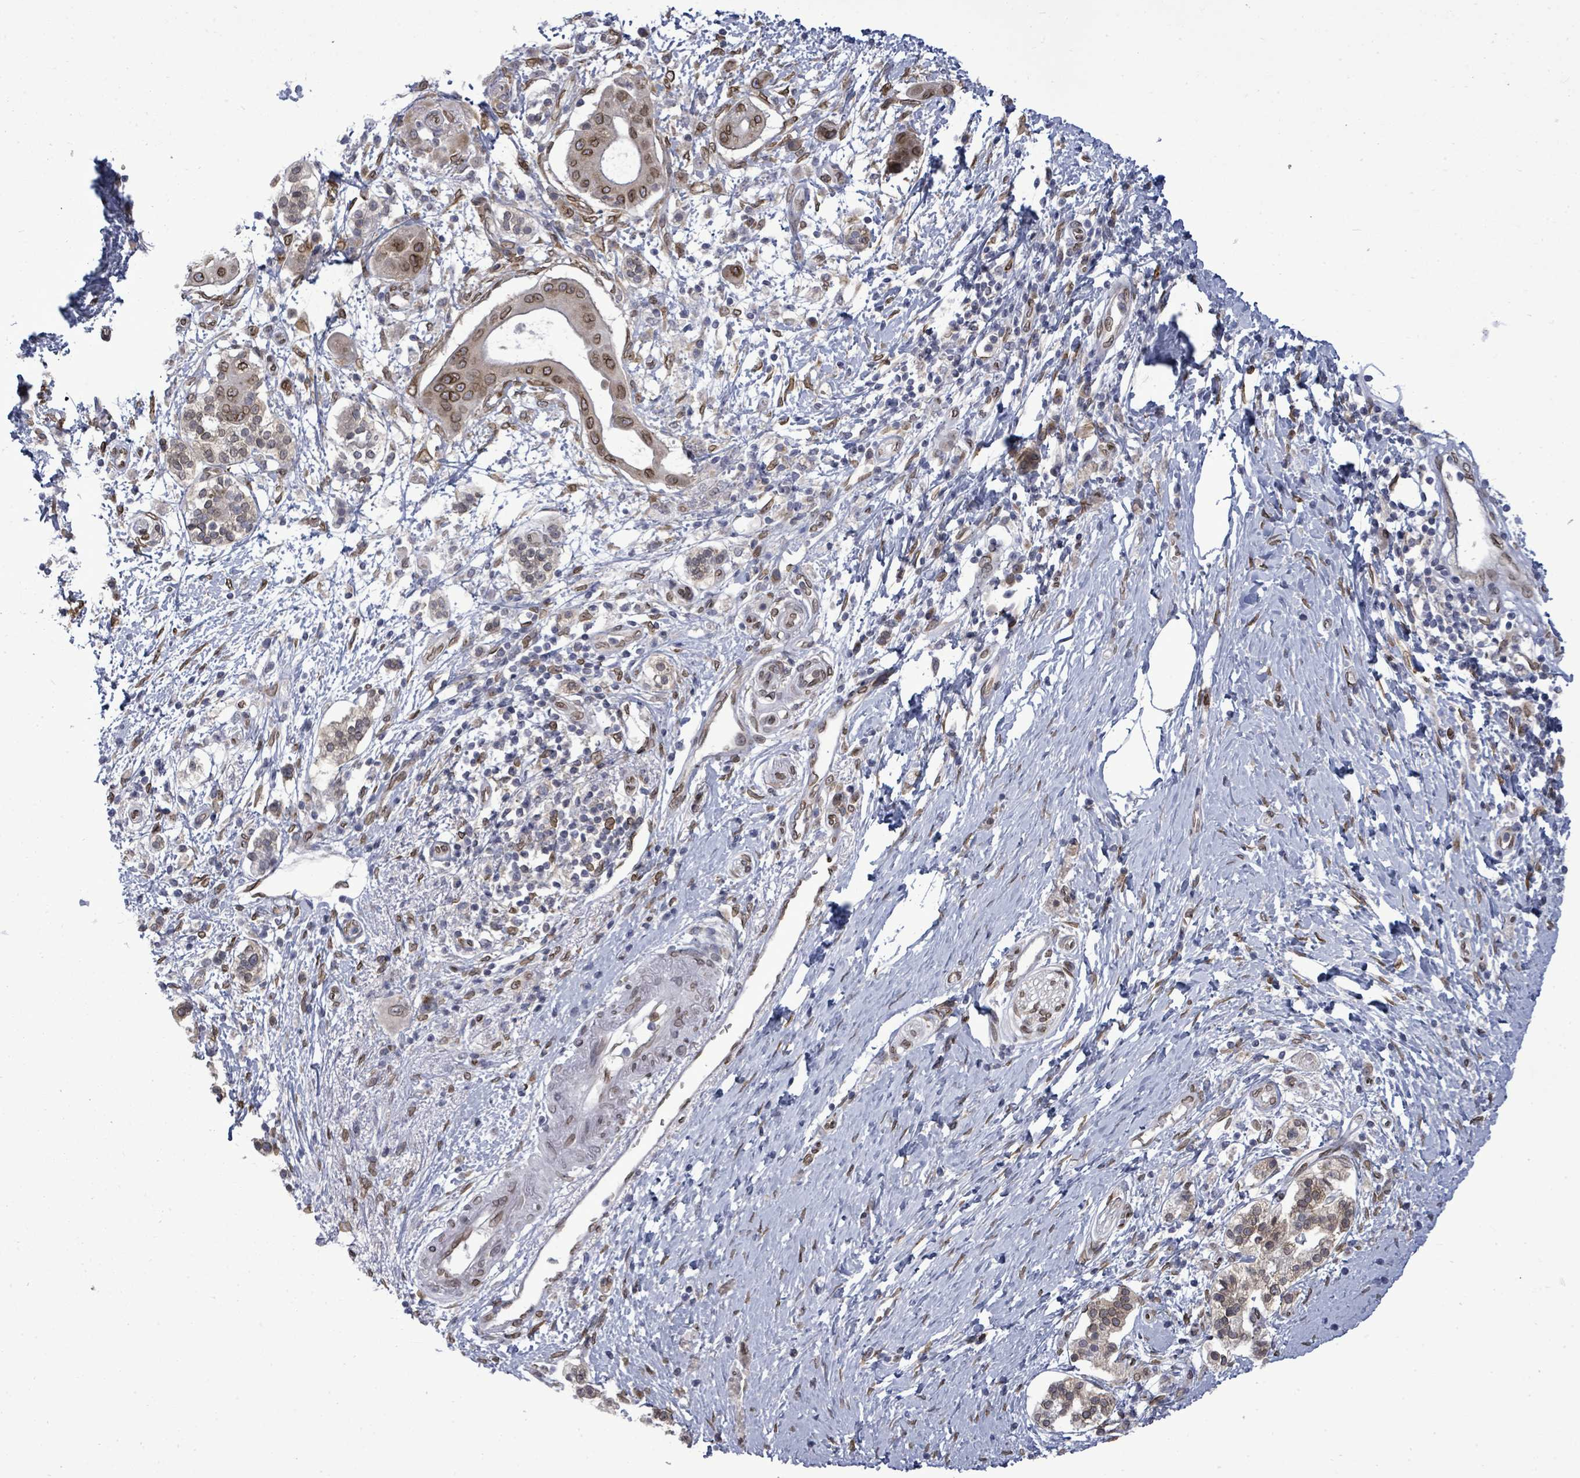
{"staining": {"intensity": "moderate", "quantity": ">75%", "location": "cytoplasmic/membranous,nuclear"}, "tissue": "pancreatic cancer", "cell_type": "Tumor cells", "image_type": "cancer", "snomed": [{"axis": "morphology", "description": "Adenocarcinoma, NOS"}, {"axis": "topography", "description": "Pancreas"}], "caption": "Pancreatic adenocarcinoma stained for a protein demonstrates moderate cytoplasmic/membranous and nuclear positivity in tumor cells.", "gene": "ARFGAP1", "patient": {"sex": "male", "age": 68}}